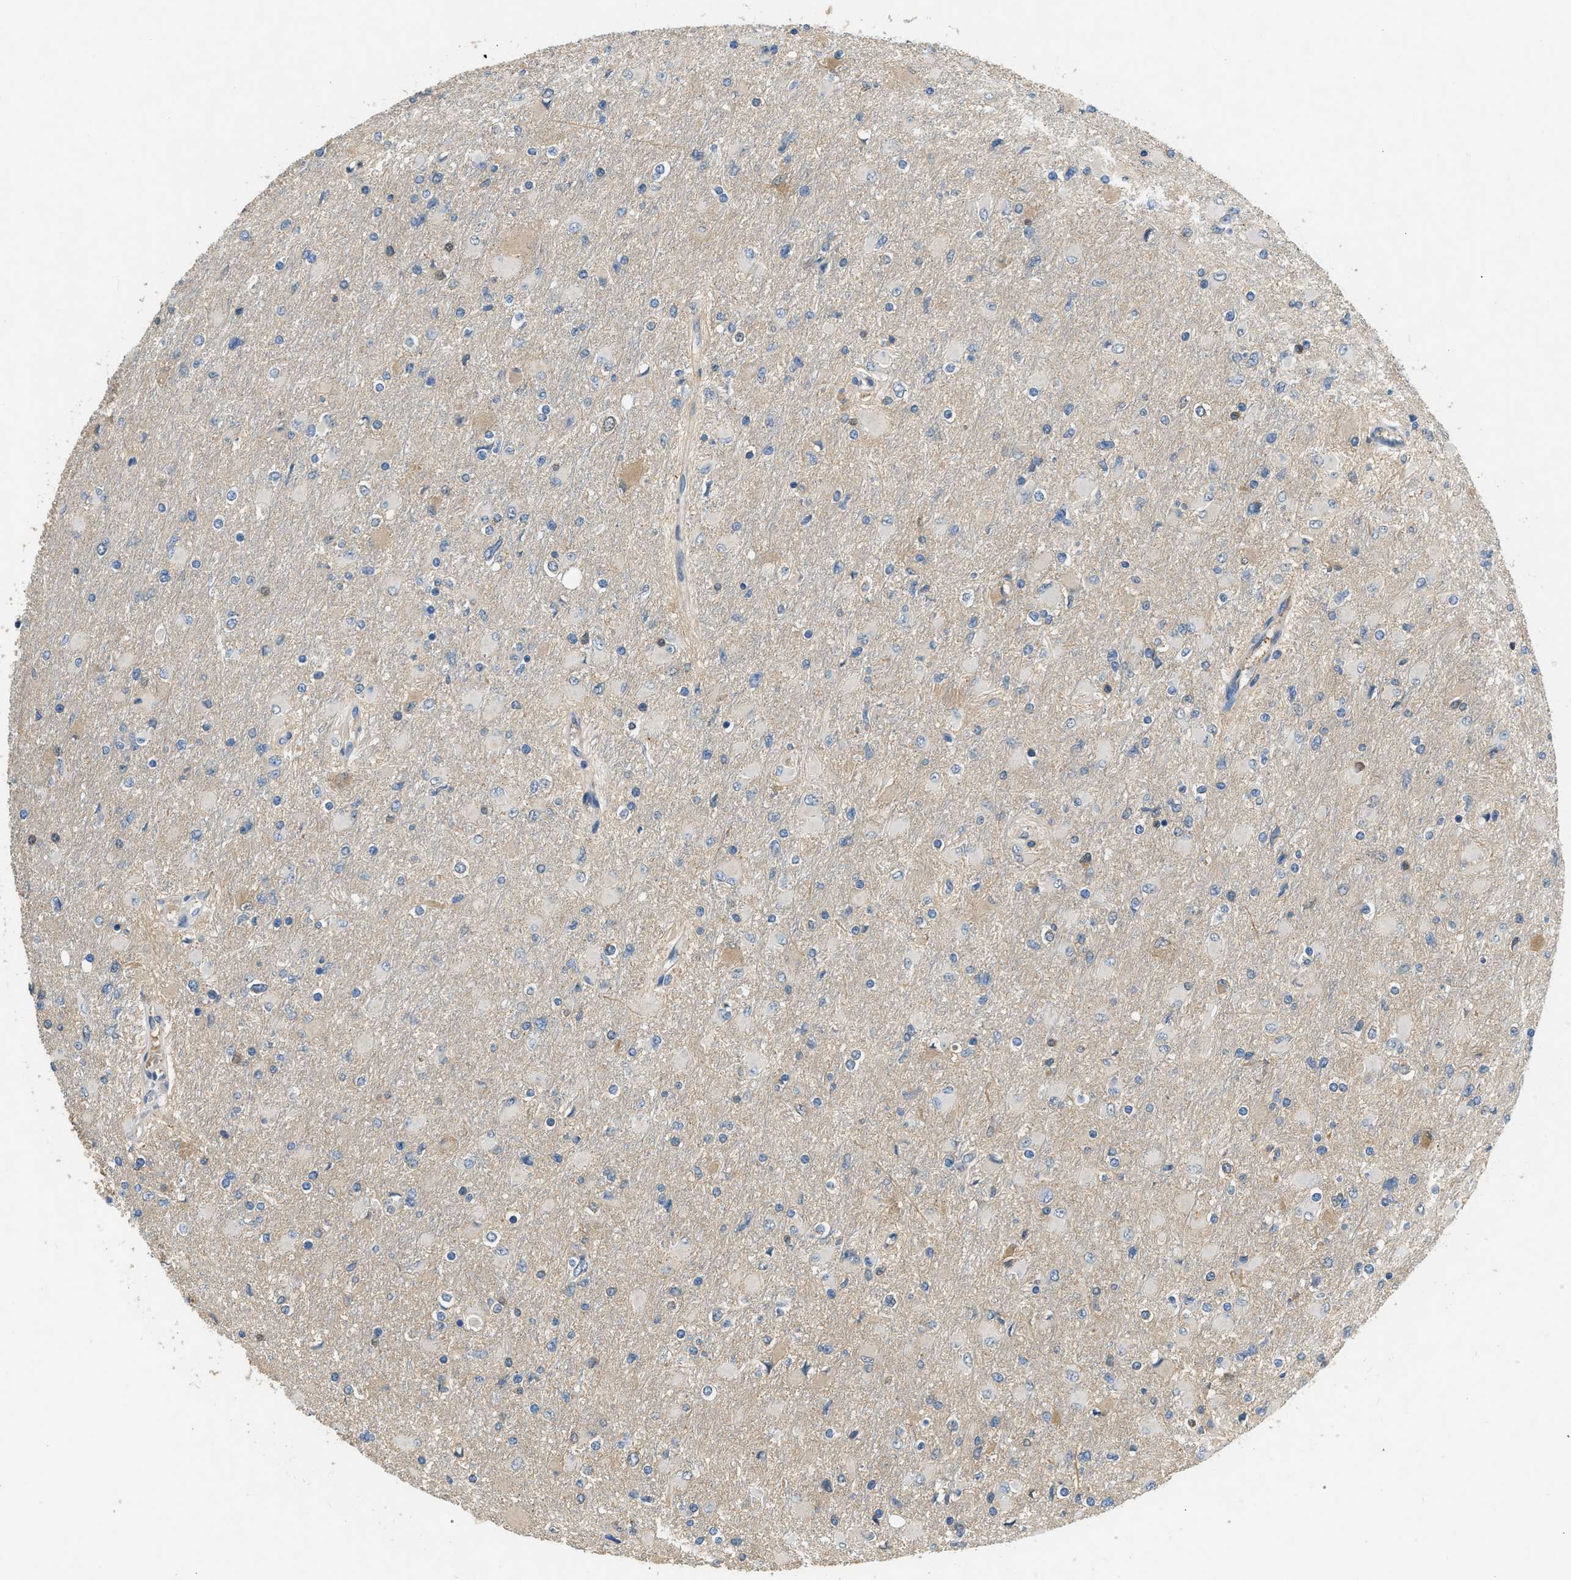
{"staining": {"intensity": "weak", "quantity": "<25%", "location": "cytoplasmic/membranous"}, "tissue": "glioma", "cell_type": "Tumor cells", "image_type": "cancer", "snomed": [{"axis": "morphology", "description": "Glioma, malignant, High grade"}, {"axis": "topography", "description": "Cerebral cortex"}], "caption": "This is an immunohistochemistry histopathology image of human malignant glioma (high-grade). There is no positivity in tumor cells.", "gene": "STC1", "patient": {"sex": "female", "age": 36}}